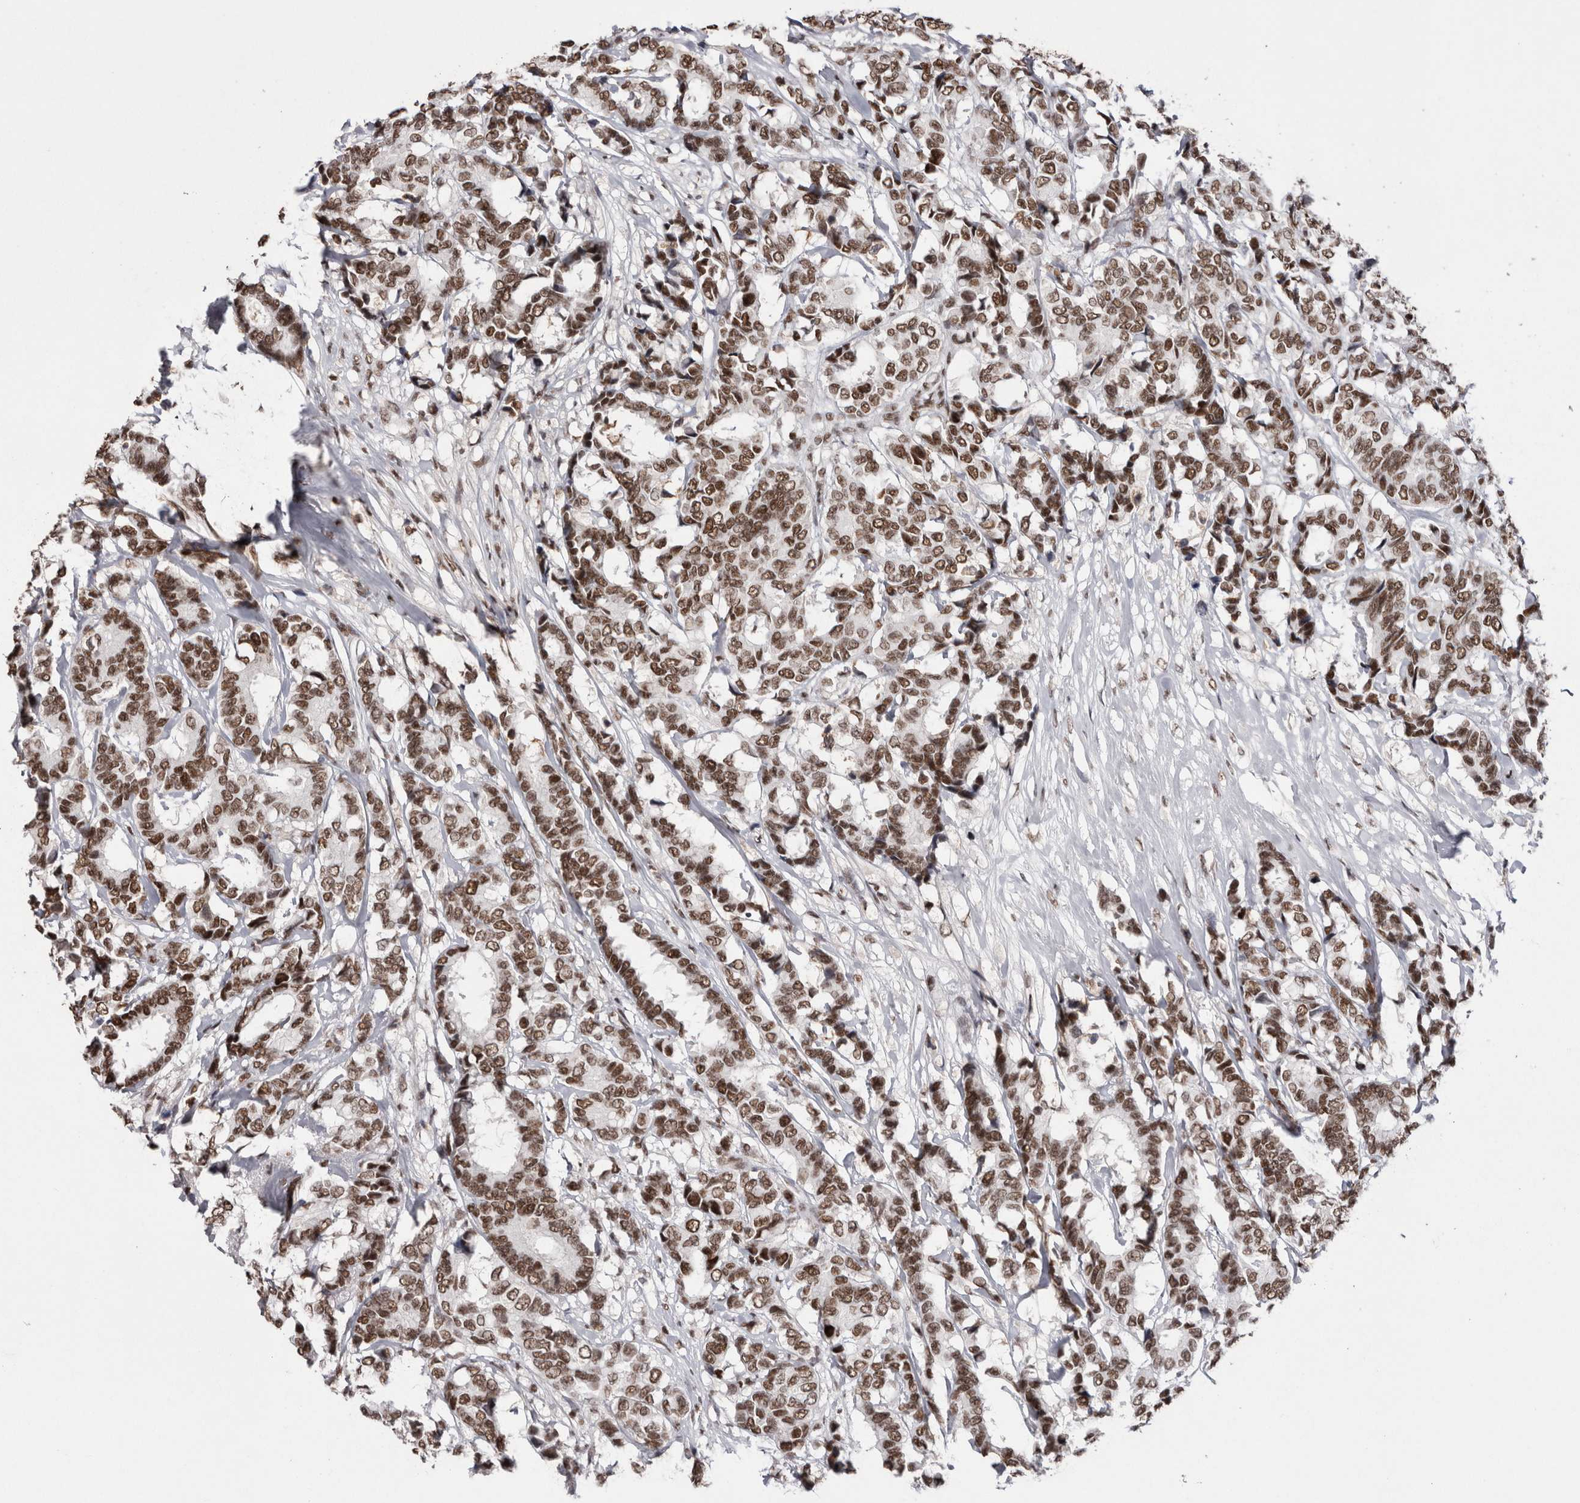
{"staining": {"intensity": "strong", "quantity": ">75%", "location": "nuclear"}, "tissue": "breast cancer", "cell_type": "Tumor cells", "image_type": "cancer", "snomed": [{"axis": "morphology", "description": "Duct carcinoma"}, {"axis": "topography", "description": "Breast"}], "caption": "Brown immunohistochemical staining in breast cancer demonstrates strong nuclear positivity in about >75% of tumor cells. (DAB (3,3'-diaminobenzidine) IHC with brightfield microscopy, high magnification).", "gene": "SMC1A", "patient": {"sex": "female", "age": 87}}